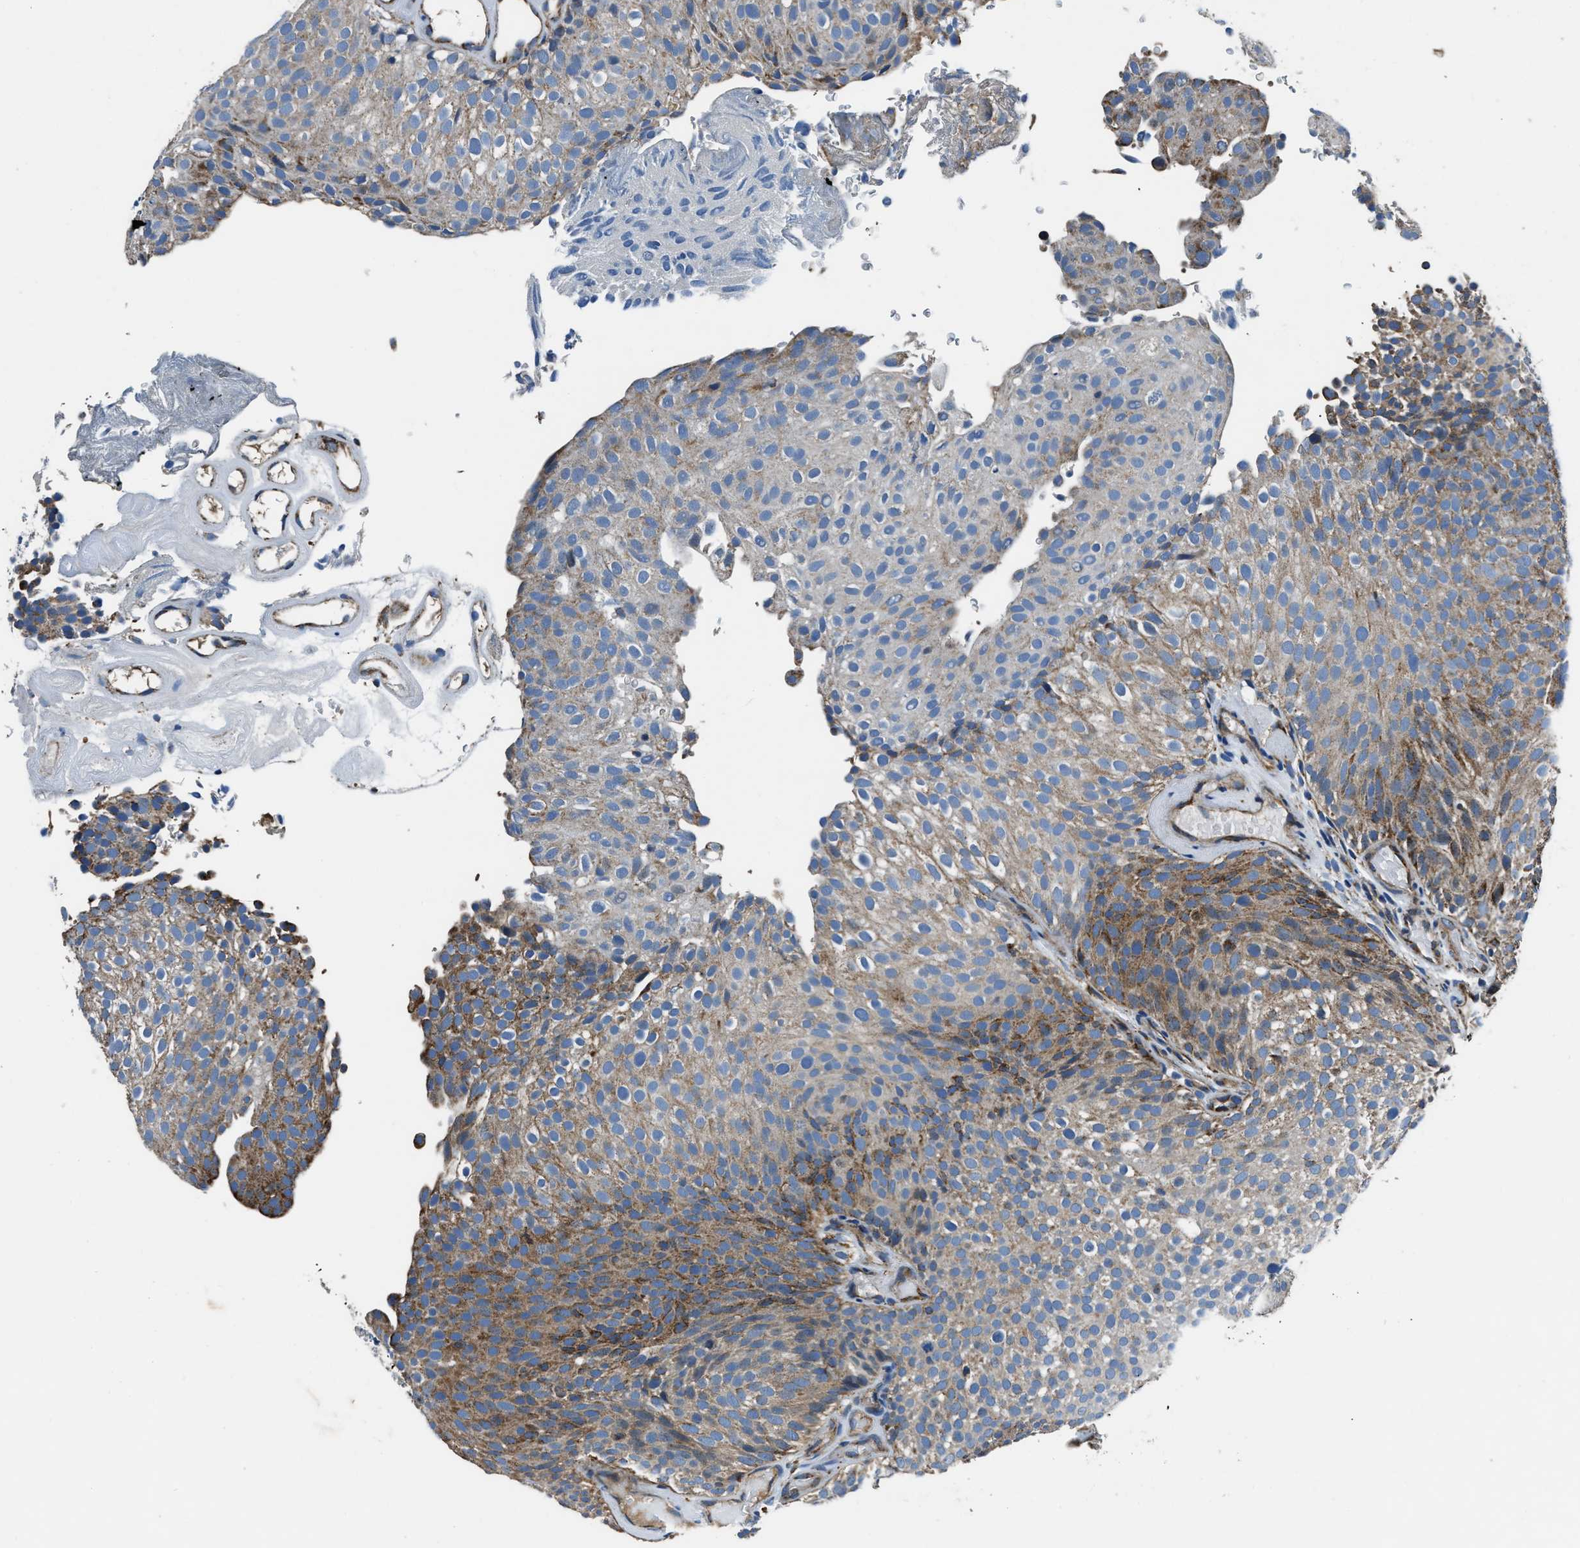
{"staining": {"intensity": "weak", "quantity": "<25%", "location": "cytoplasmic/membranous"}, "tissue": "urothelial cancer", "cell_type": "Tumor cells", "image_type": "cancer", "snomed": [{"axis": "morphology", "description": "Urothelial carcinoma, Low grade"}, {"axis": "topography", "description": "Urinary bladder"}], "caption": "Urothelial cancer was stained to show a protein in brown. There is no significant expression in tumor cells.", "gene": "OGDH", "patient": {"sex": "male", "age": 78}}